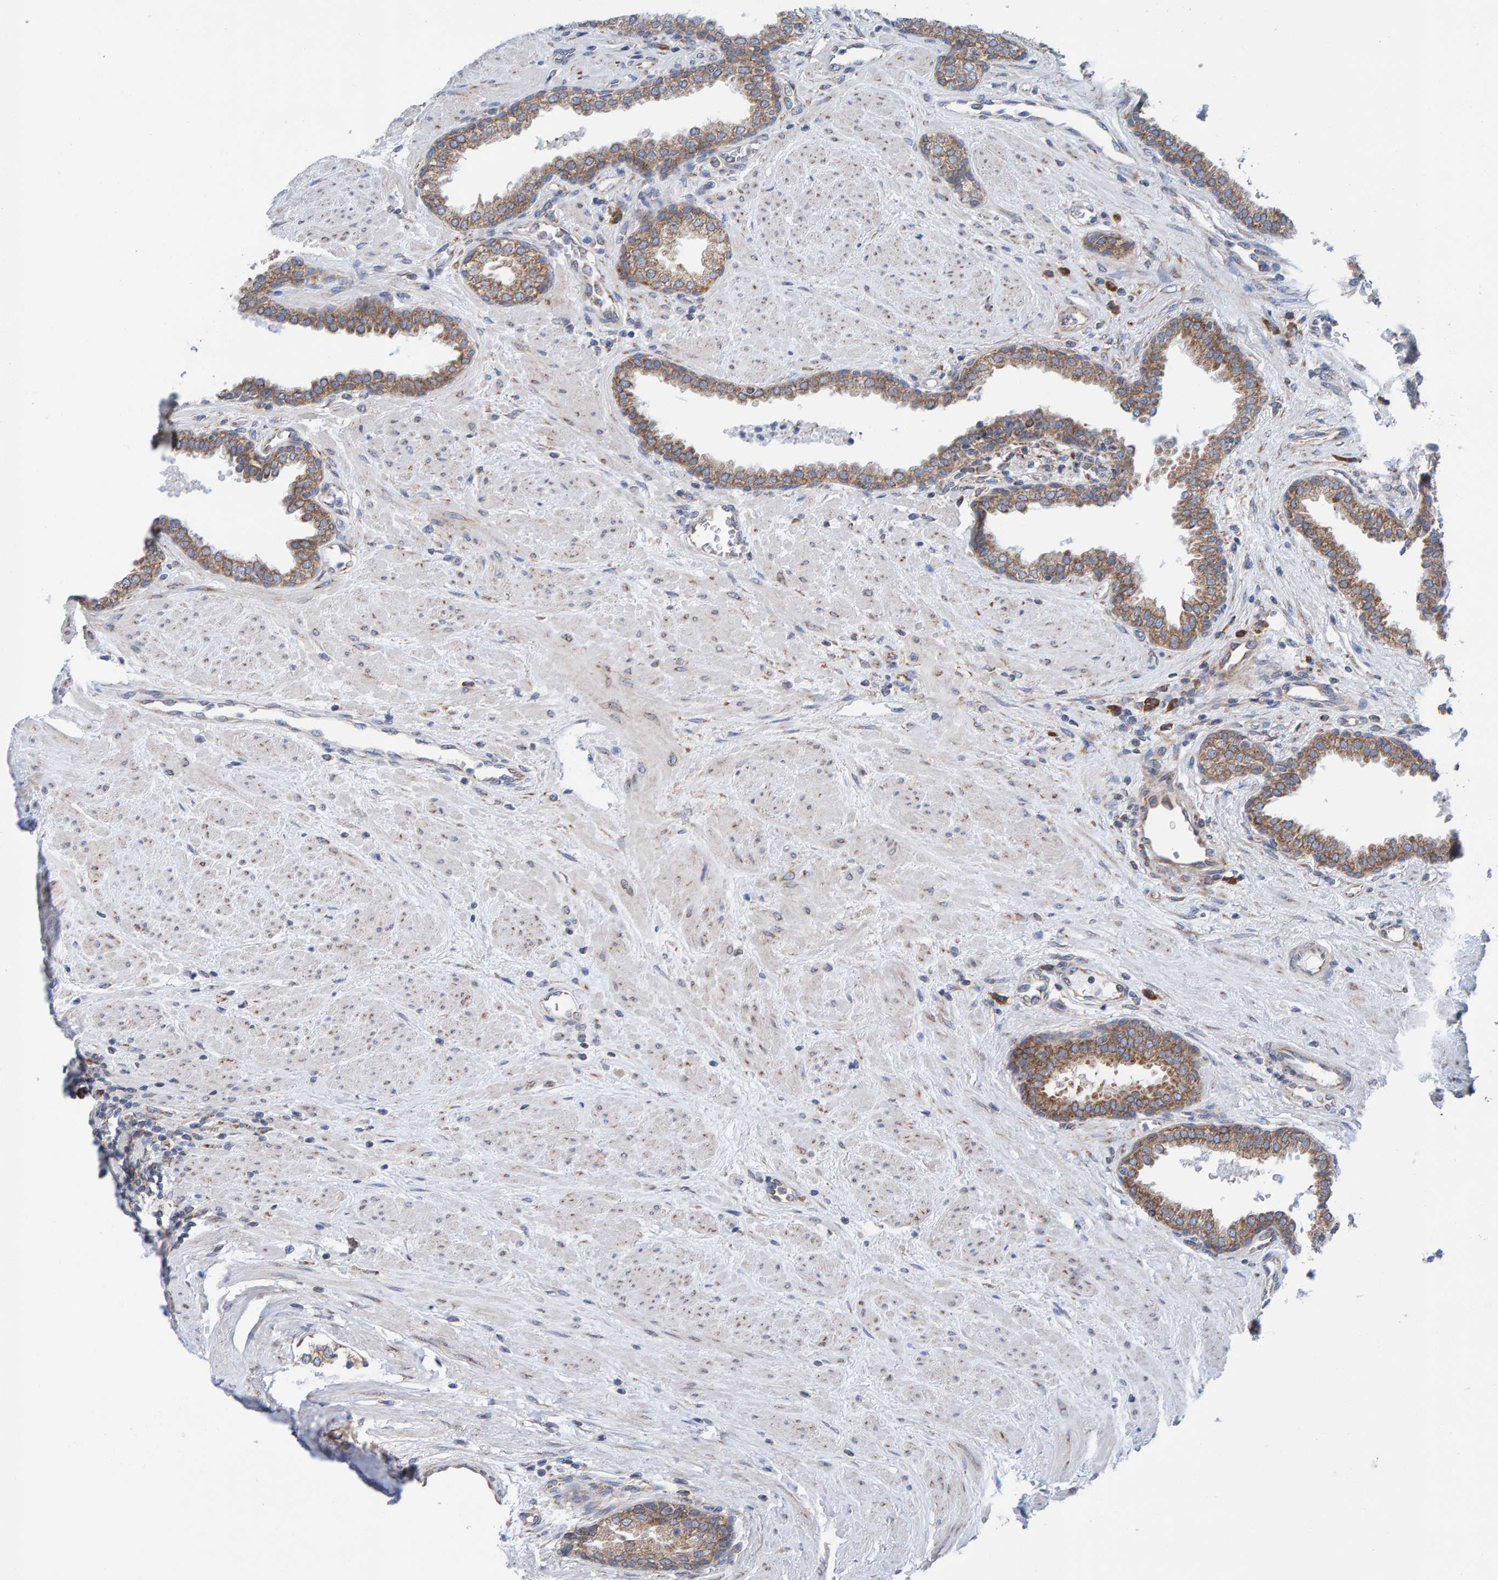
{"staining": {"intensity": "moderate", "quantity": ">75%", "location": "cytoplasmic/membranous"}, "tissue": "prostate", "cell_type": "Glandular cells", "image_type": "normal", "snomed": [{"axis": "morphology", "description": "Normal tissue, NOS"}, {"axis": "topography", "description": "Prostate"}], "caption": "This histopathology image exhibits normal prostate stained with immunohistochemistry to label a protein in brown. The cytoplasmic/membranous of glandular cells show moderate positivity for the protein. Nuclei are counter-stained blue.", "gene": "CDK5RAP3", "patient": {"sex": "male", "age": 51}}